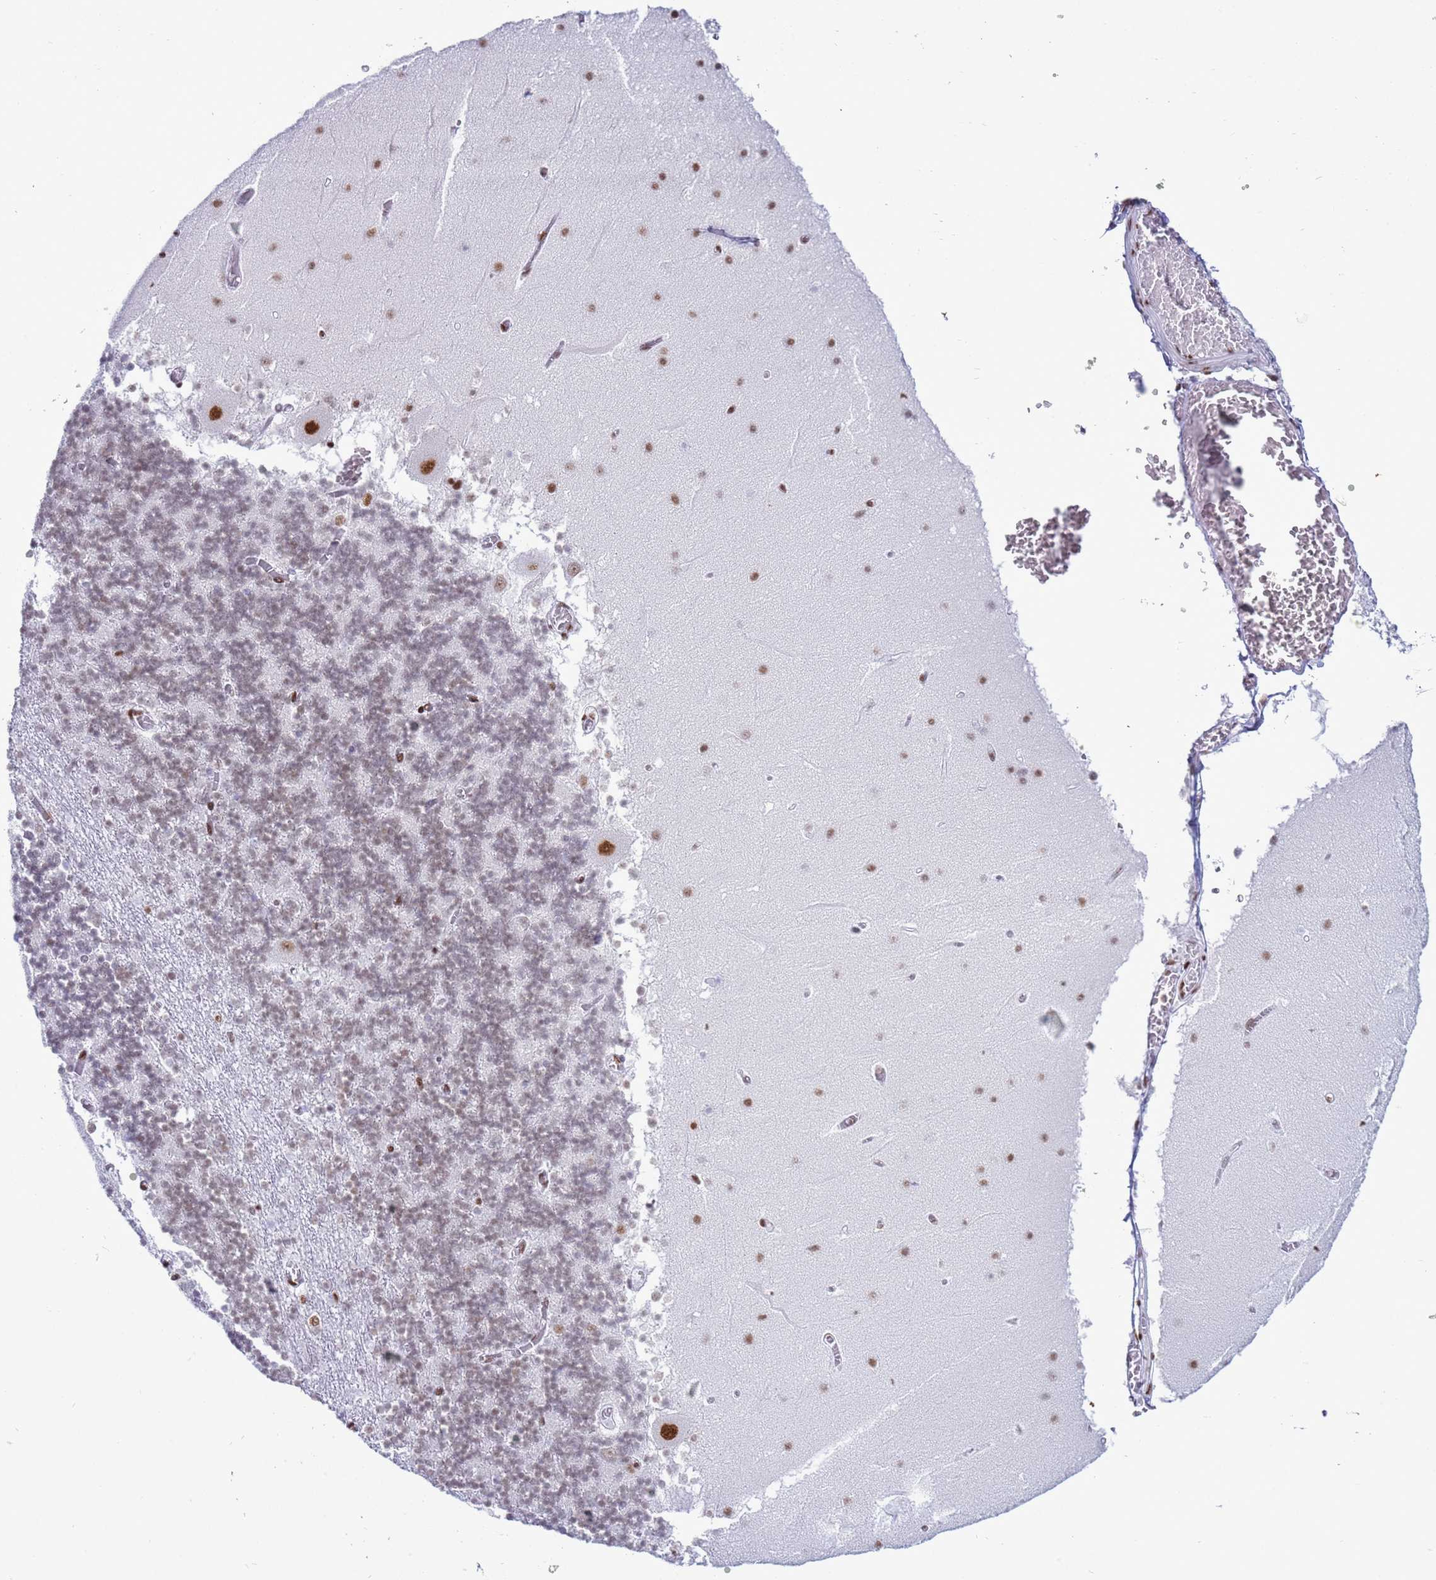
{"staining": {"intensity": "weak", "quantity": "25%-75%", "location": "nuclear"}, "tissue": "cerebellum", "cell_type": "Cells in granular layer", "image_type": "normal", "snomed": [{"axis": "morphology", "description": "Normal tissue, NOS"}, {"axis": "topography", "description": "Cerebellum"}], "caption": "Cells in granular layer display low levels of weak nuclear staining in about 25%-75% of cells in benign human cerebellum.", "gene": "RALY", "patient": {"sex": "female", "age": 28}}